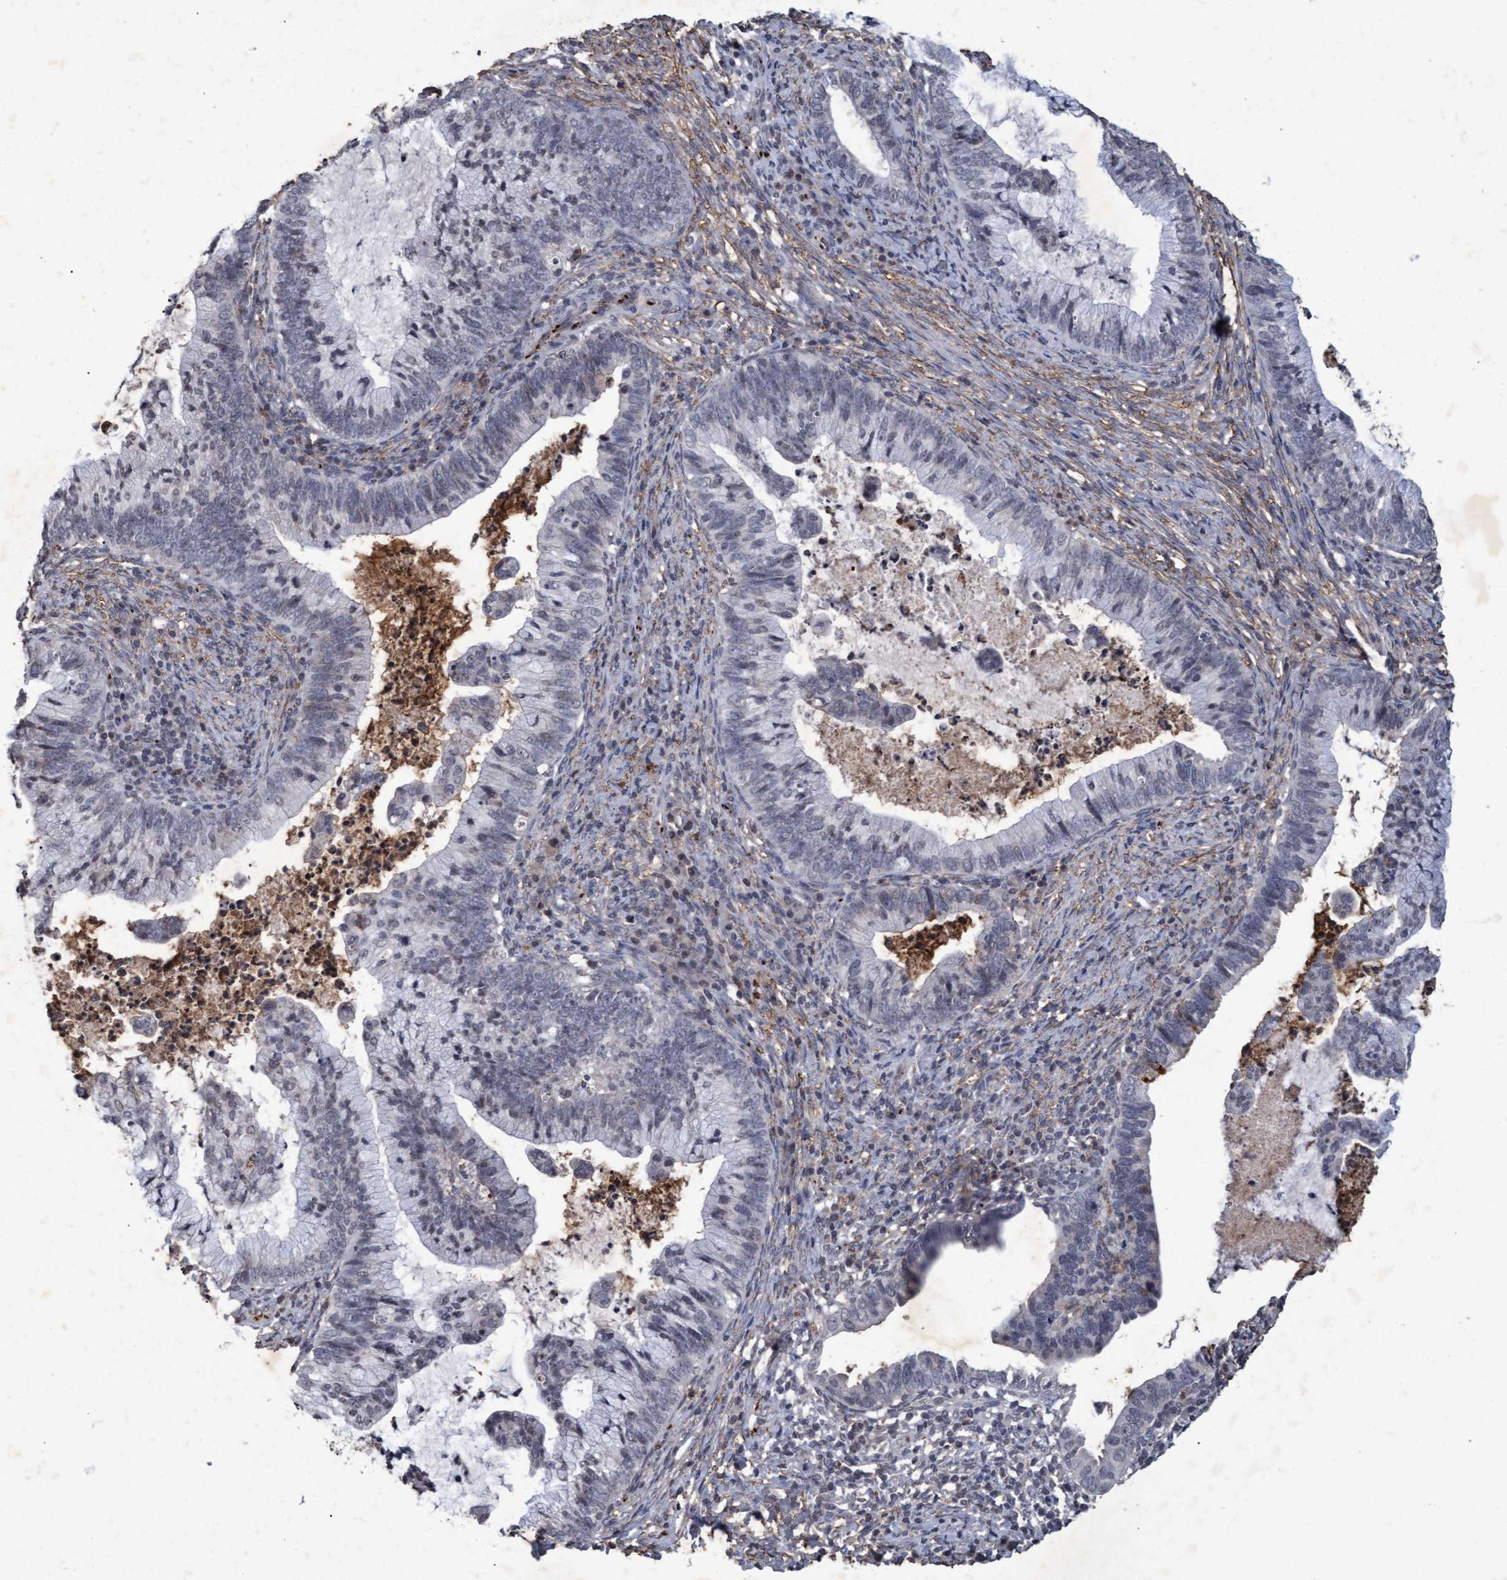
{"staining": {"intensity": "negative", "quantity": "none", "location": "none"}, "tissue": "cervical cancer", "cell_type": "Tumor cells", "image_type": "cancer", "snomed": [{"axis": "morphology", "description": "Adenocarcinoma, NOS"}, {"axis": "topography", "description": "Cervix"}], "caption": "DAB immunohistochemical staining of human adenocarcinoma (cervical) displays no significant staining in tumor cells.", "gene": "GALC", "patient": {"sex": "female", "age": 36}}